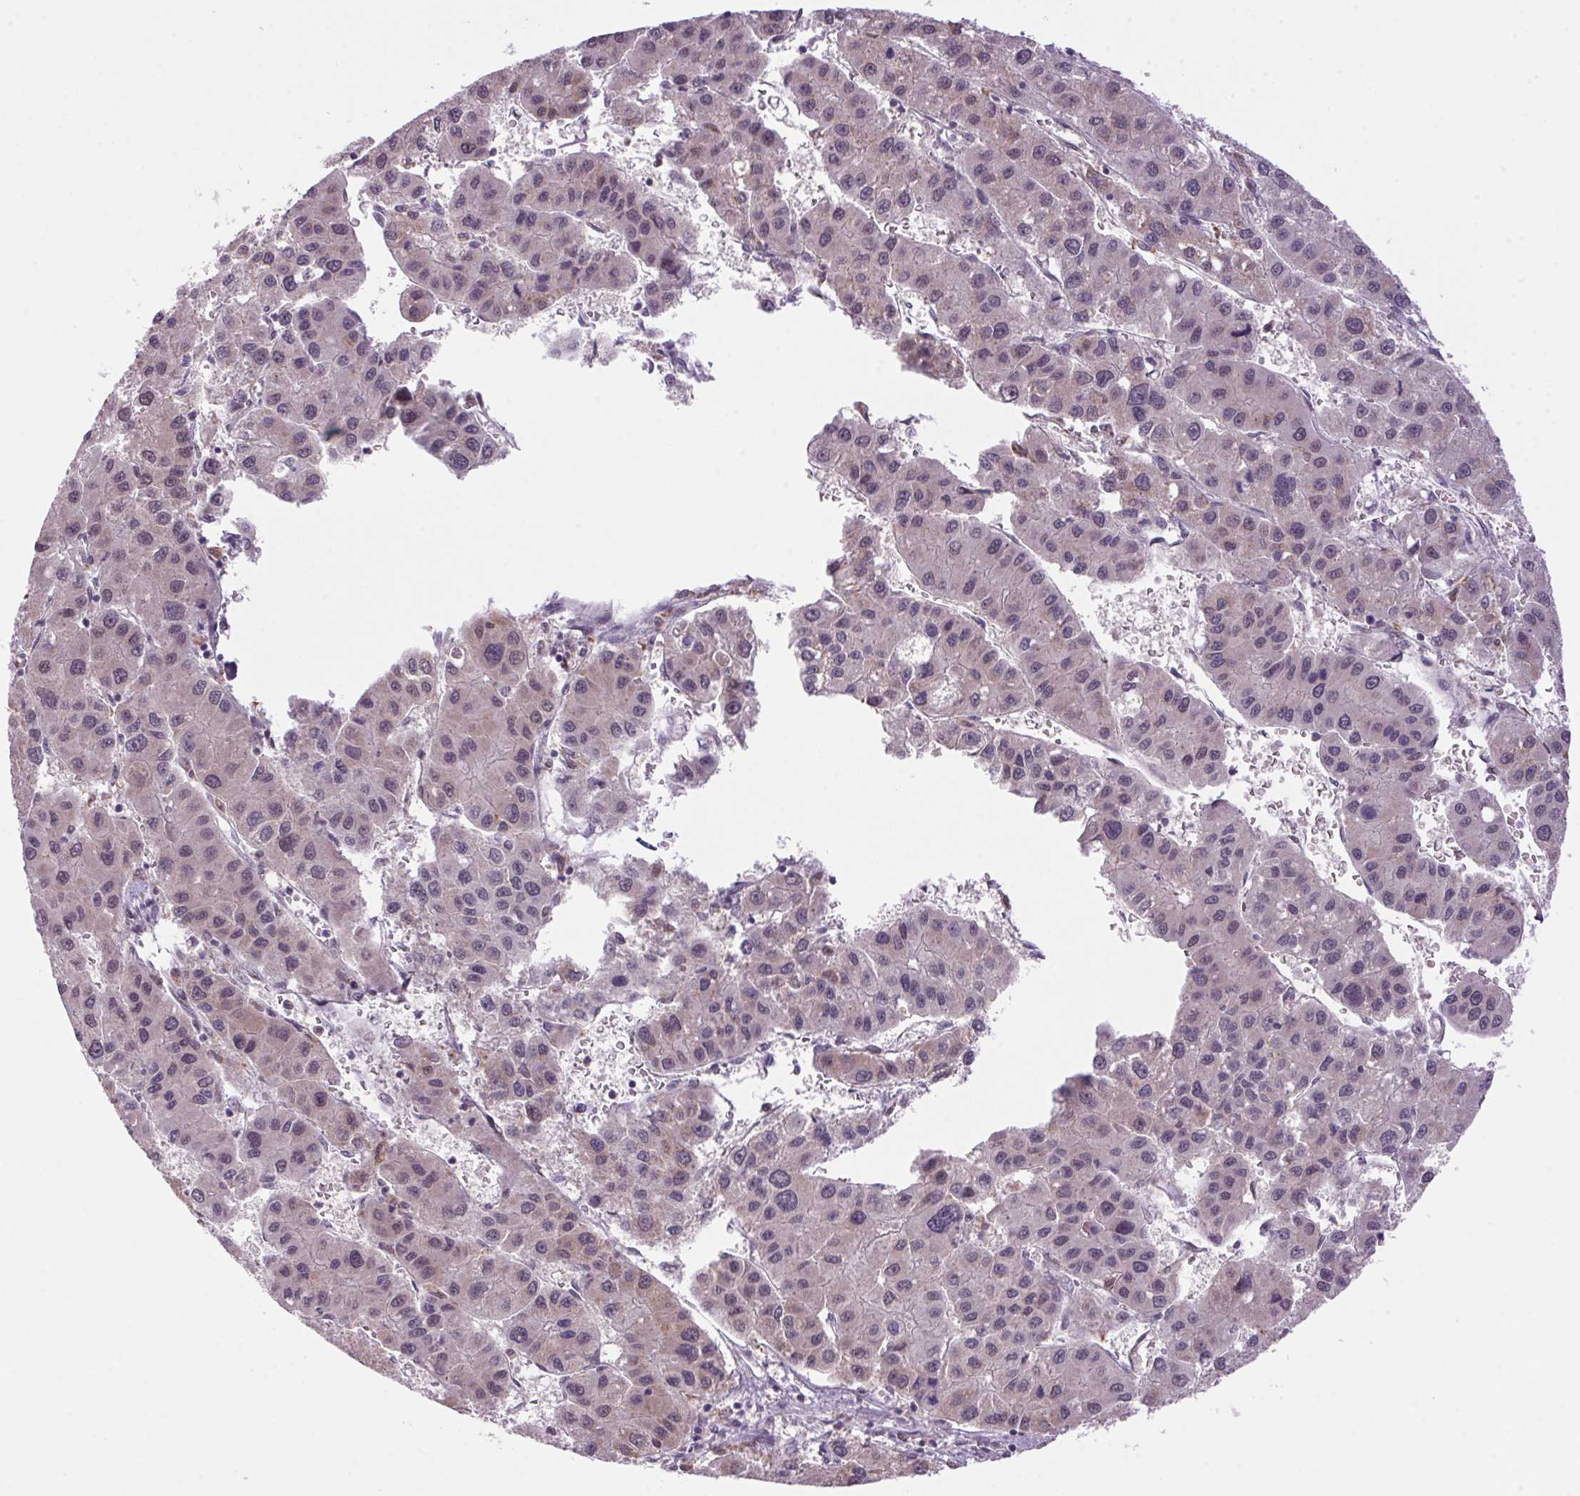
{"staining": {"intensity": "negative", "quantity": "none", "location": "none"}, "tissue": "liver cancer", "cell_type": "Tumor cells", "image_type": "cancer", "snomed": [{"axis": "morphology", "description": "Carcinoma, Hepatocellular, NOS"}, {"axis": "topography", "description": "Liver"}], "caption": "Liver cancer (hepatocellular carcinoma) was stained to show a protein in brown. There is no significant positivity in tumor cells.", "gene": "AKR1E2", "patient": {"sex": "male", "age": 73}}